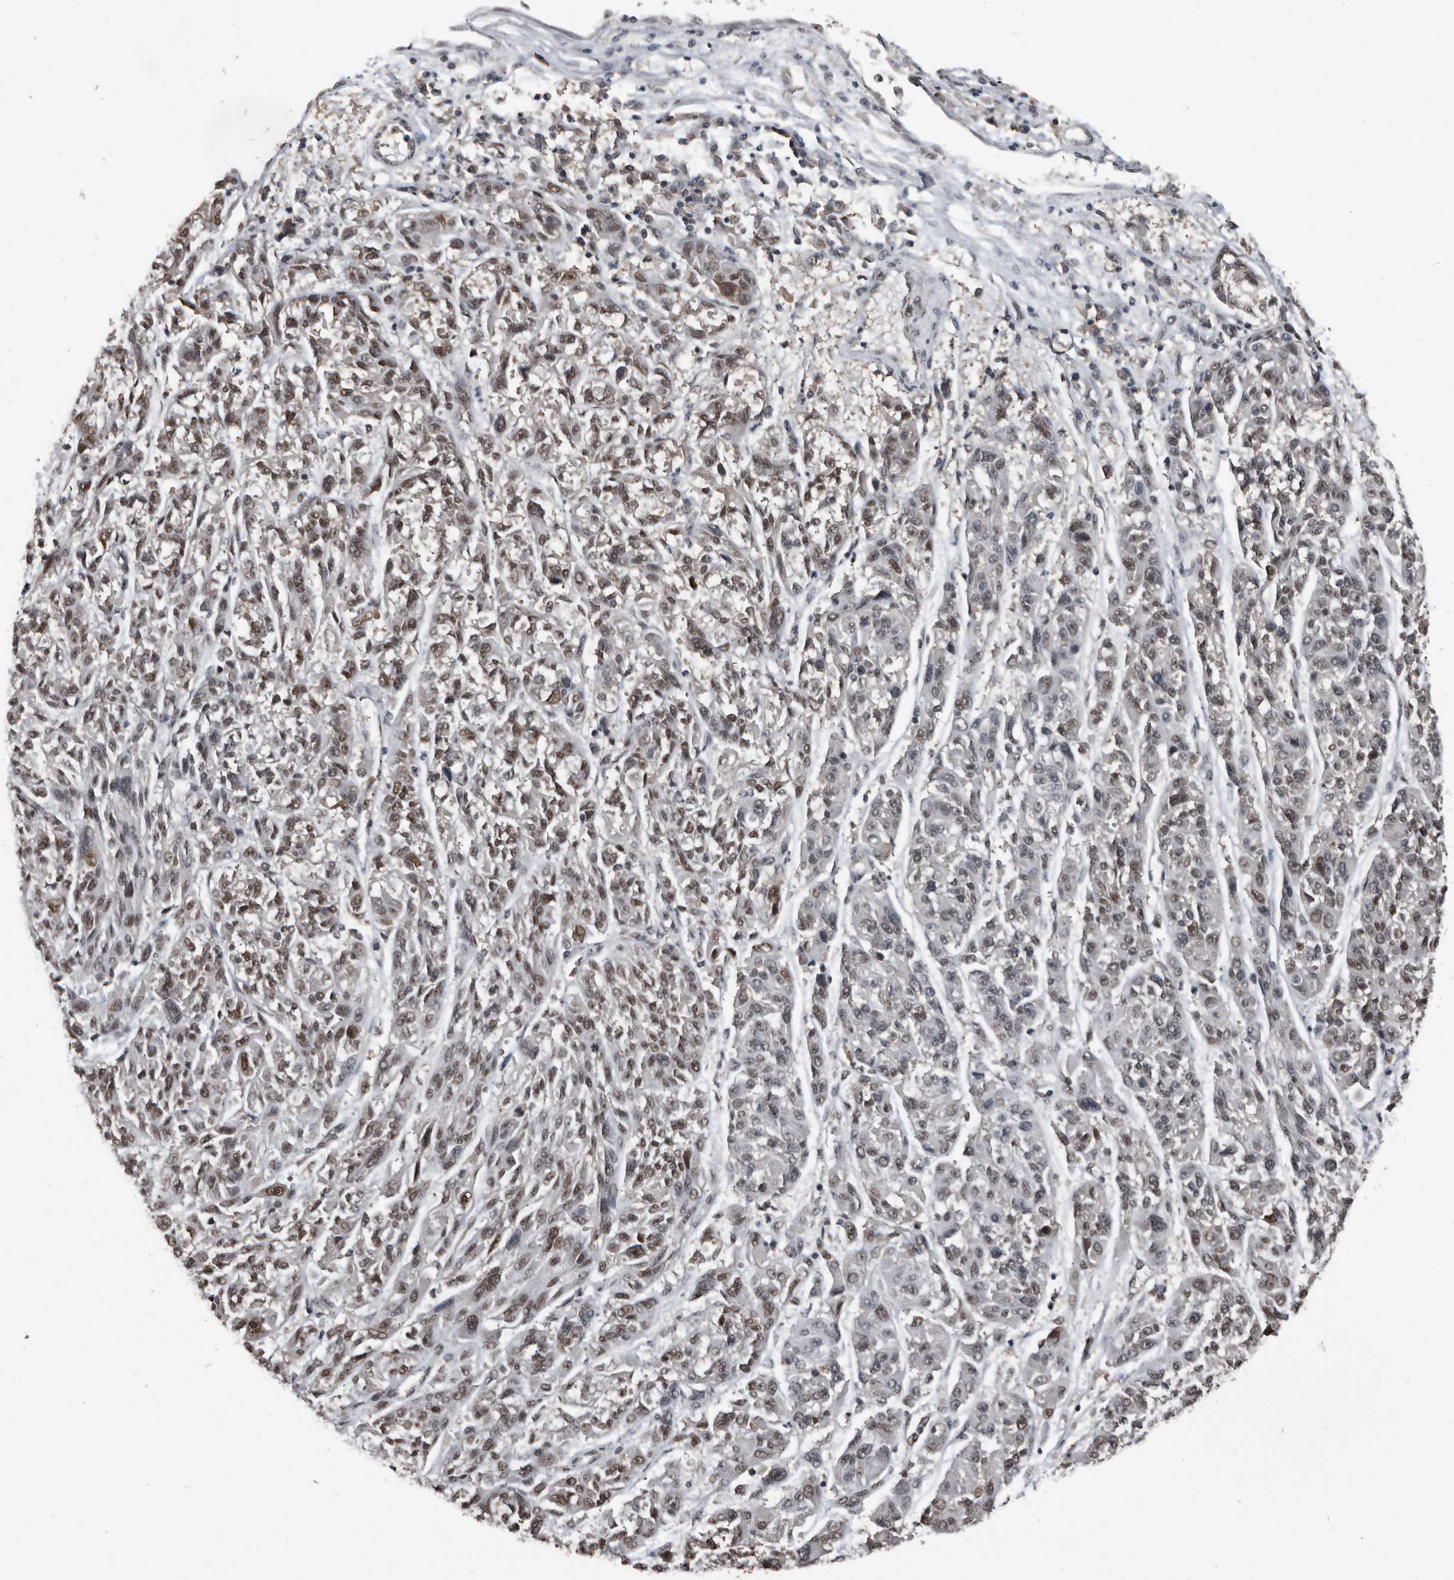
{"staining": {"intensity": "moderate", "quantity": "25%-75%", "location": "nuclear"}, "tissue": "melanoma", "cell_type": "Tumor cells", "image_type": "cancer", "snomed": [{"axis": "morphology", "description": "Malignant melanoma, NOS"}, {"axis": "topography", "description": "Skin"}], "caption": "IHC histopathology image of melanoma stained for a protein (brown), which reveals medium levels of moderate nuclear positivity in about 25%-75% of tumor cells.", "gene": "CHD1L", "patient": {"sex": "male", "age": 53}}